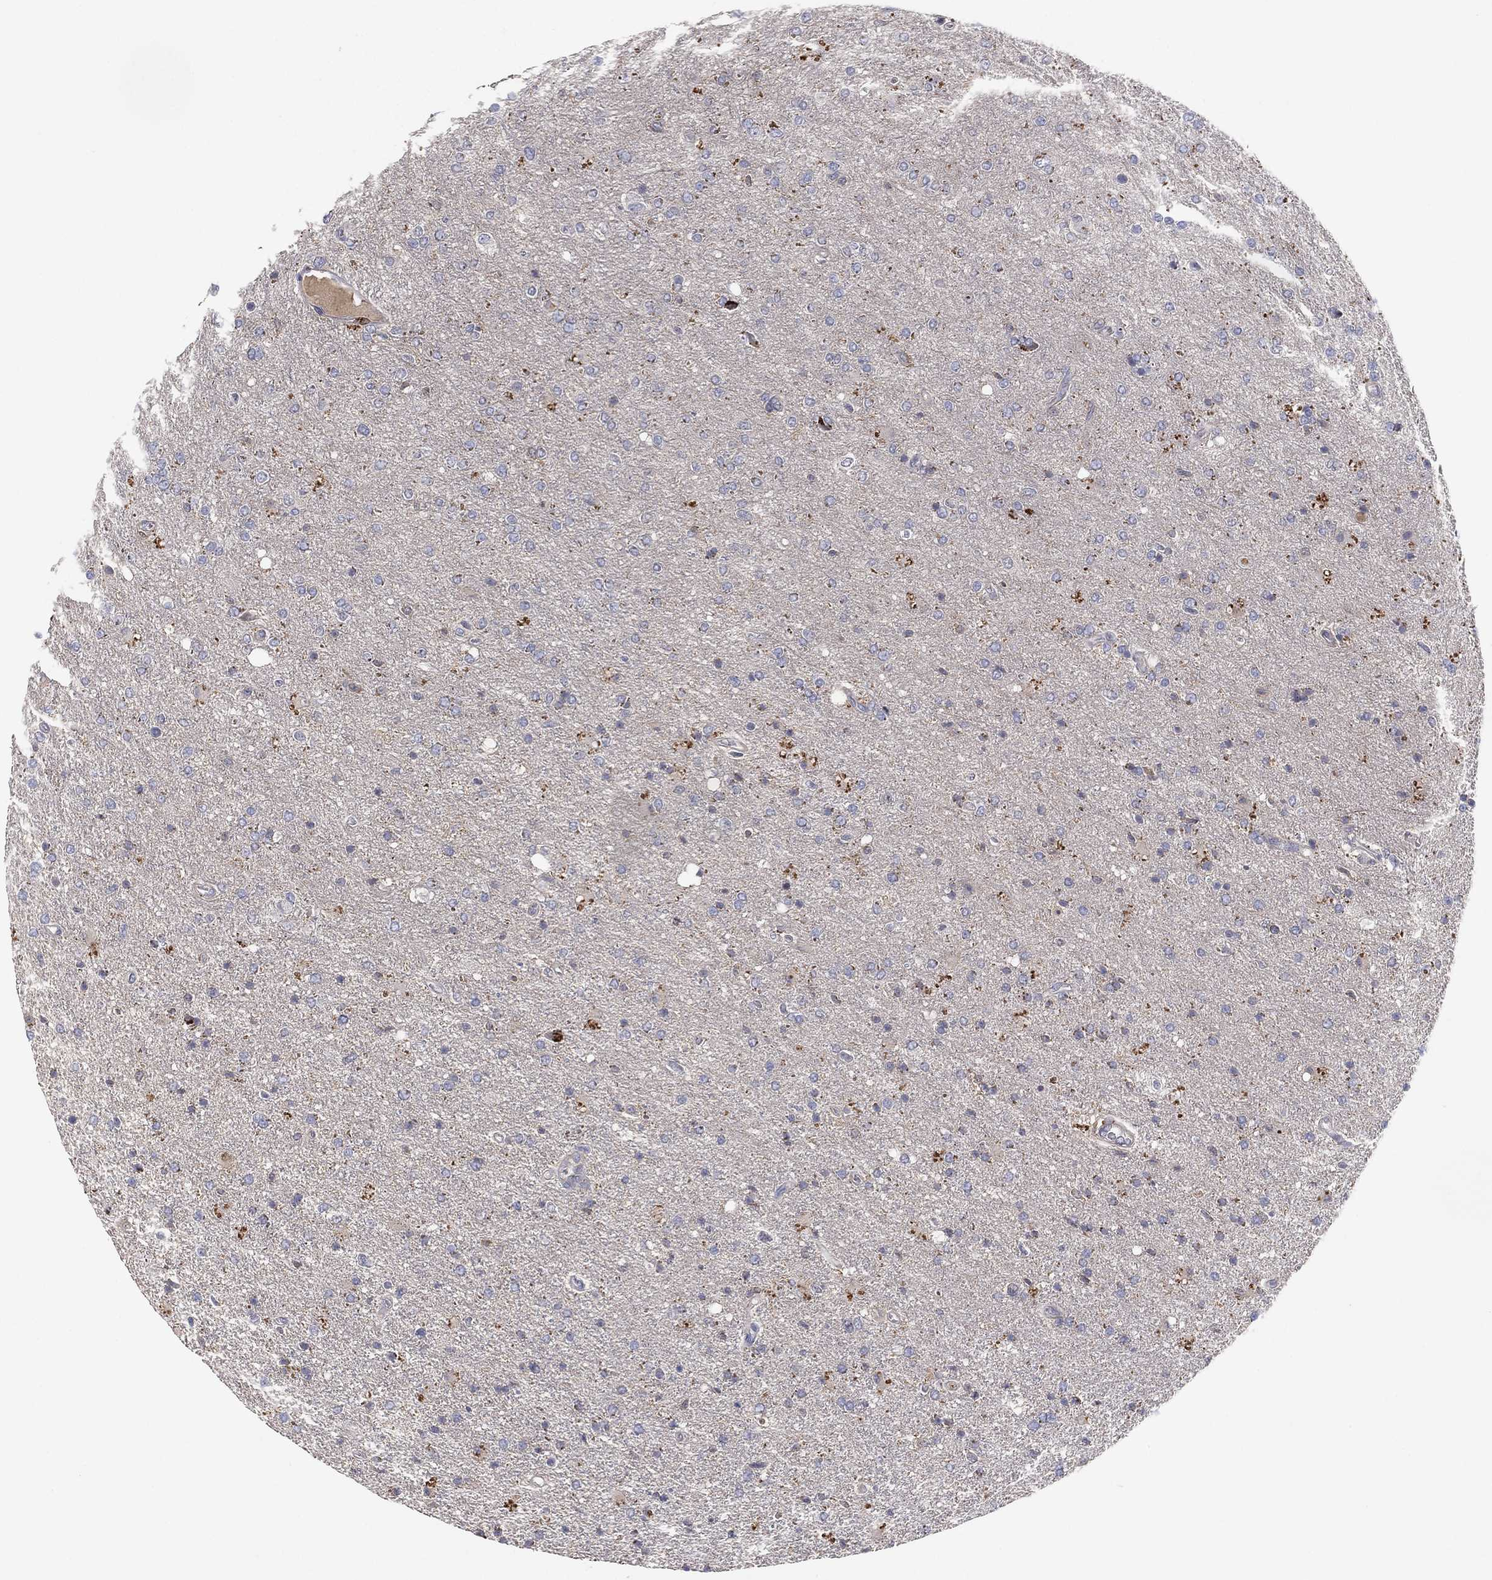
{"staining": {"intensity": "negative", "quantity": "none", "location": "none"}, "tissue": "glioma", "cell_type": "Tumor cells", "image_type": "cancer", "snomed": [{"axis": "morphology", "description": "Glioma, malignant, High grade"}, {"axis": "topography", "description": "Cerebral cortex"}], "caption": "A high-resolution photomicrograph shows immunohistochemistry (IHC) staining of glioma, which reveals no significant staining in tumor cells.", "gene": "DOCK8", "patient": {"sex": "male", "age": 70}}